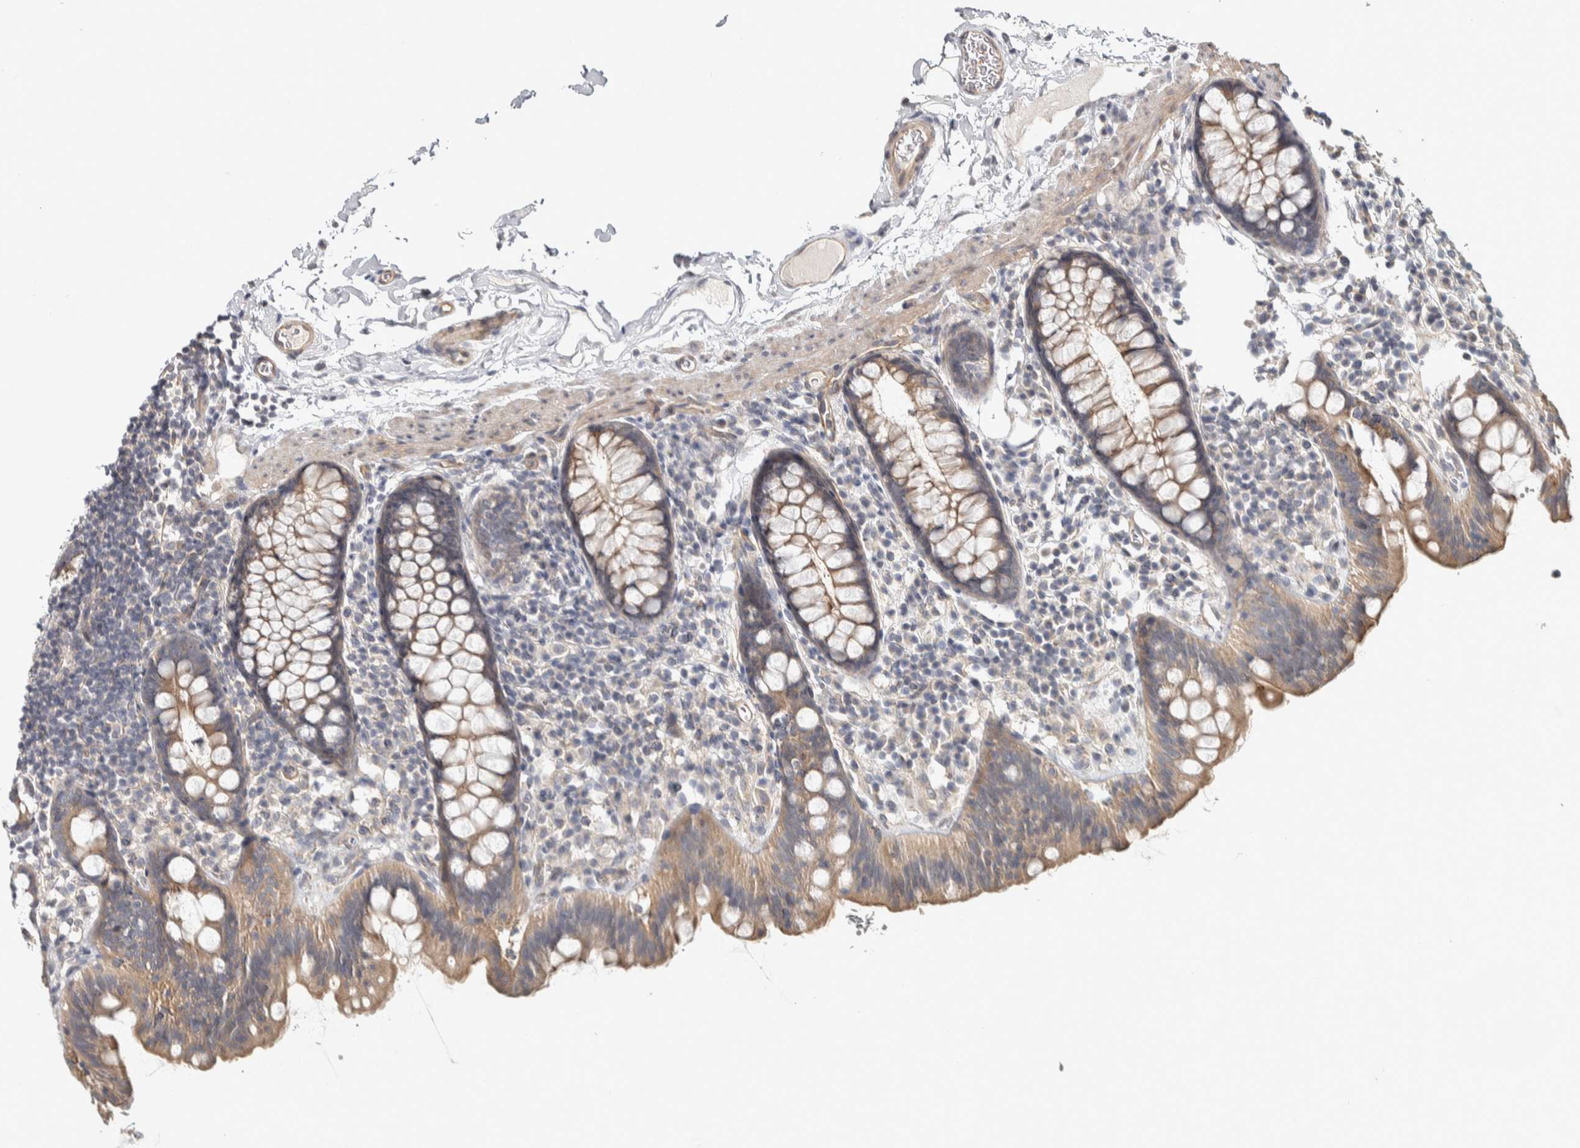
{"staining": {"intensity": "moderate", "quantity": ">75%", "location": "cytoplasmic/membranous"}, "tissue": "colon", "cell_type": "Endothelial cells", "image_type": "normal", "snomed": [{"axis": "morphology", "description": "Normal tissue, NOS"}, {"axis": "topography", "description": "Colon"}], "caption": "Endothelial cells demonstrate medium levels of moderate cytoplasmic/membranous staining in about >75% of cells in unremarkable colon. (Stains: DAB (3,3'-diaminobenzidine) in brown, nuclei in blue, Microscopy: brightfield microscopy at high magnification).", "gene": "CHMP4C", "patient": {"sex": "female", "age": 80}}